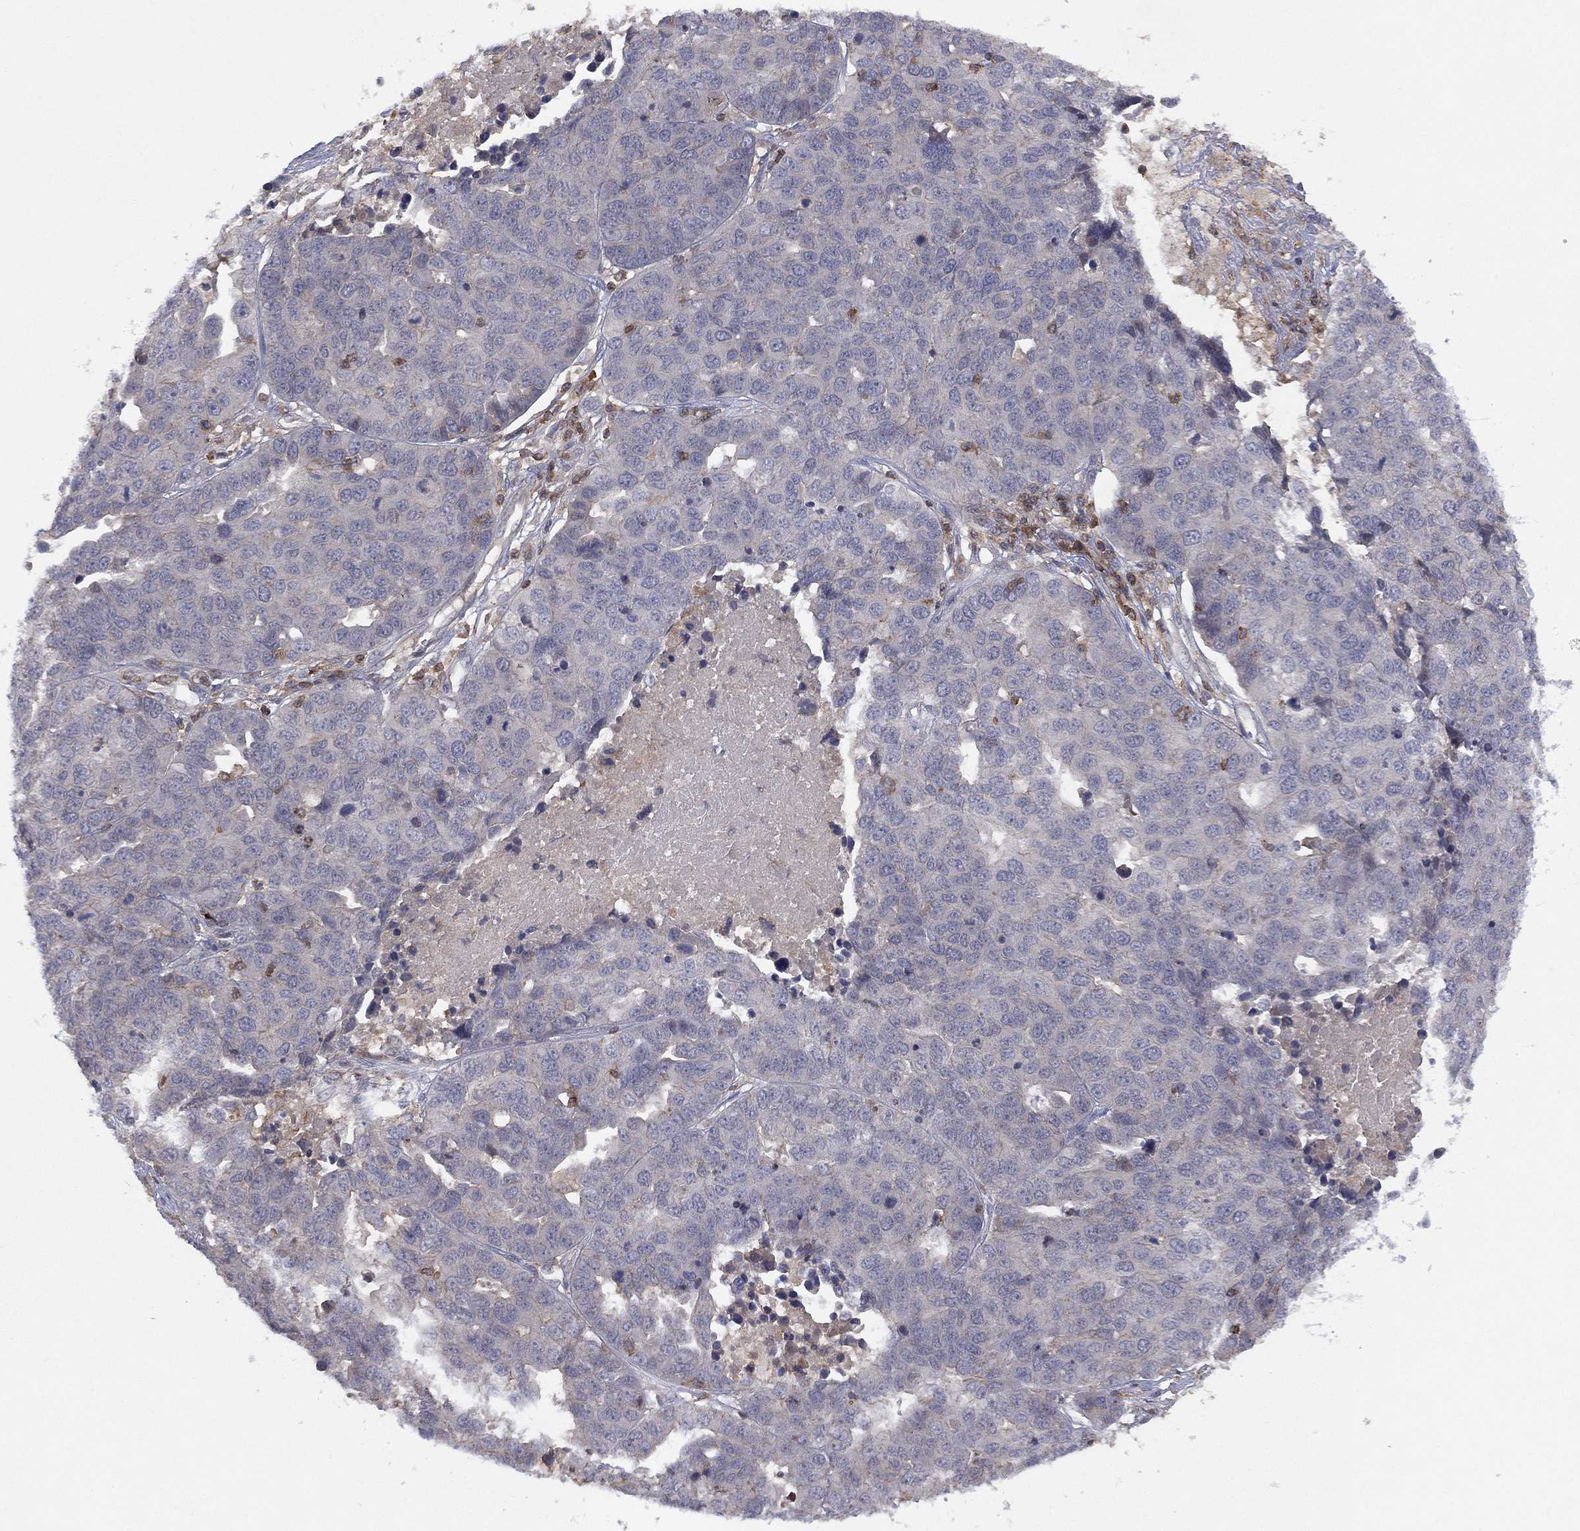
{"staining": {"intensity": "negative", "quantity": "none", "location": "none"}, "tissue": "ovarian cancer", "cell_type": "Tumor cells", "image_type": "cancer", "snomed": [{"axis": "morphology", "description": "Cystadenocarcinoma, serous, NOS"}, {"axis": "topography", "description": "Ovary"}], "caption": "Tumor cells are negative for brown protein staining in ovarian cancer (serous cystadenocarcinoma).", "gene": "DOCK8", "patient": {"sex": "female", "age": 87}}